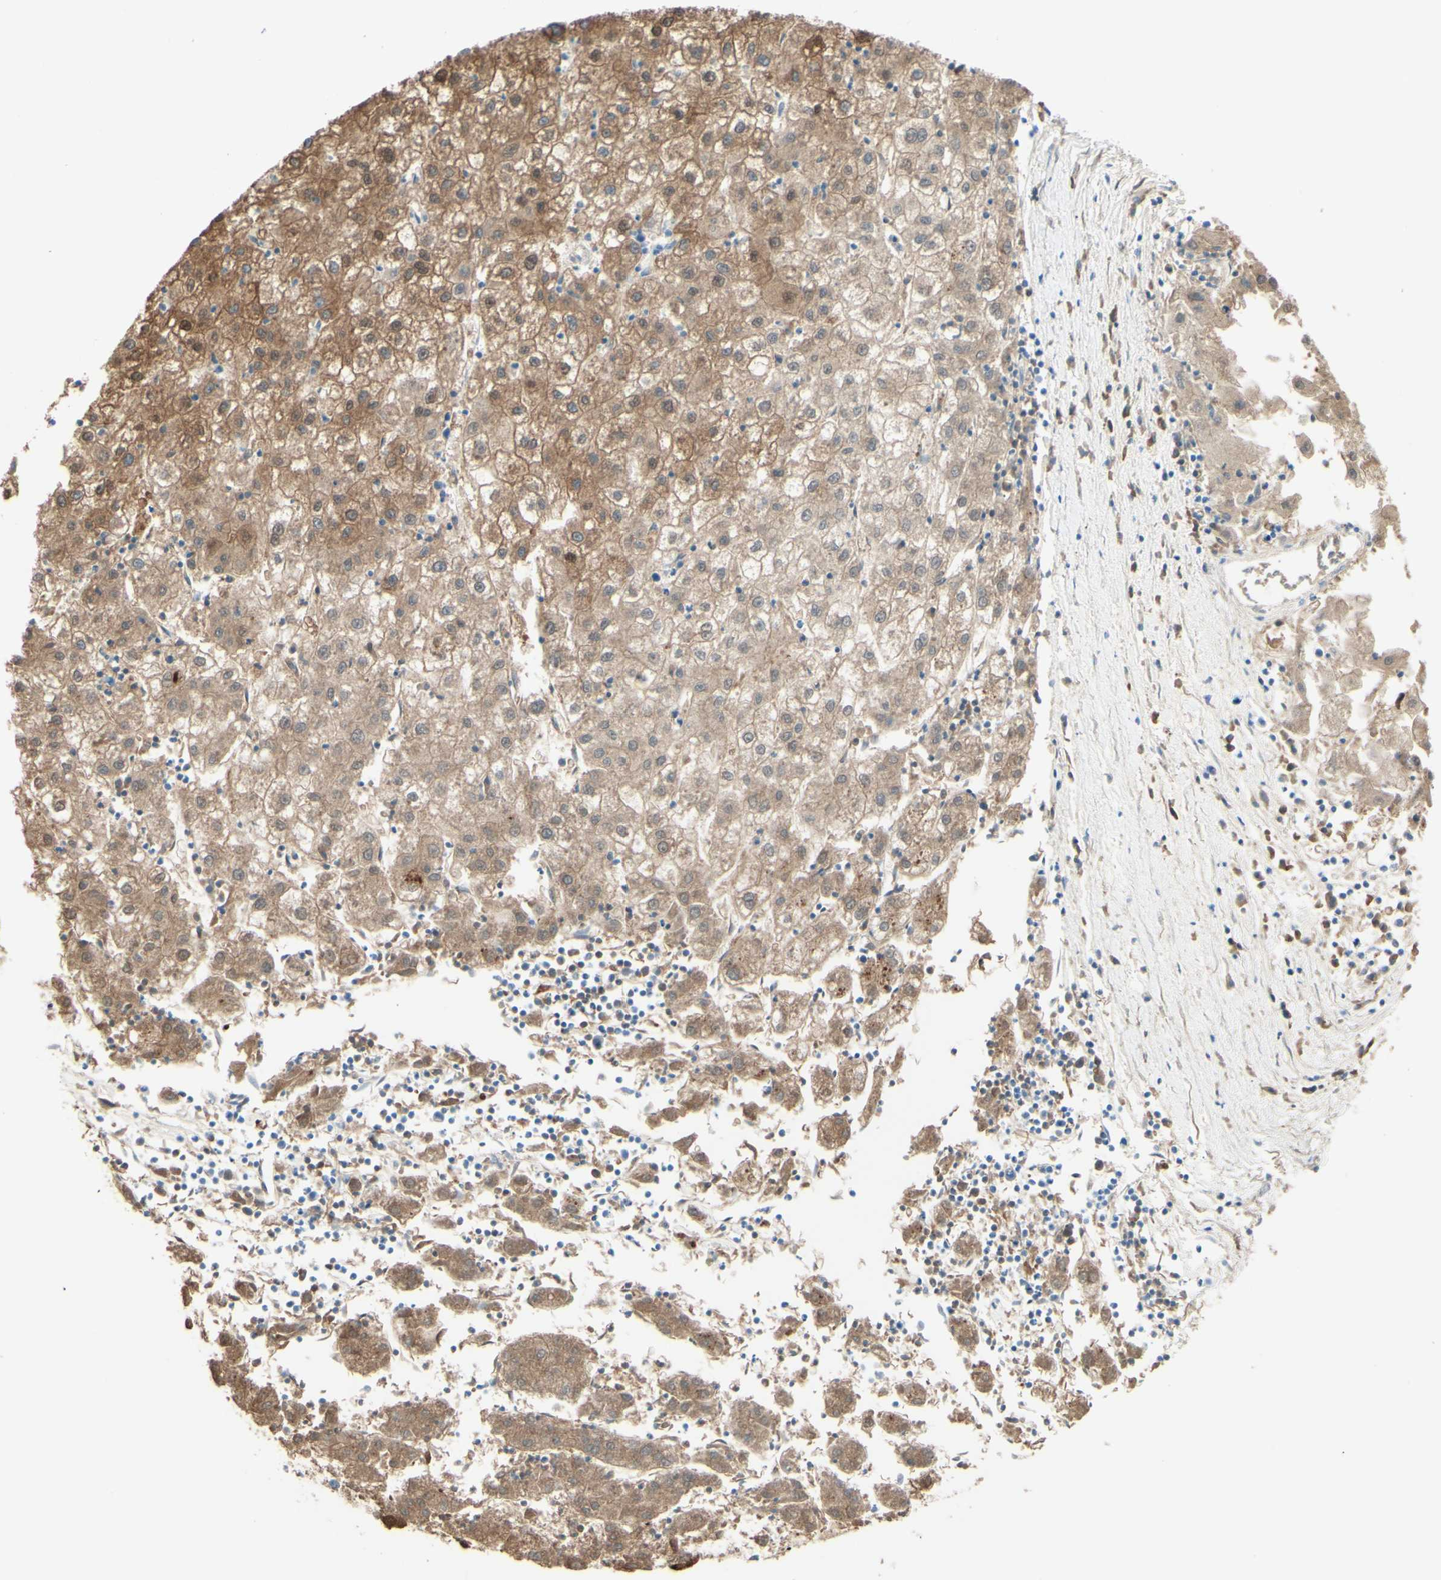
{"staining": {"intensity": "moderate", "quantity": ">75%", "location": "cytoplasmic/membranous"}, "tissue": "liver cancer", "cell_type": "Tumor cells", "image_type": "cancer", "snomed": [{"axis": "morphology", "description": "Carcinoma, Hepatocellular, NOS"}, {"axis": "topography", "description": "Liver"}], "caption": "The immunohistochemical stain highlights moderate cytoplasmic/membranous positivity in tumor cells of hepatocellular carcinoma (liver) tissue.", "gene": "MTM1", "patient": {"sex": "male", "age": 72}}